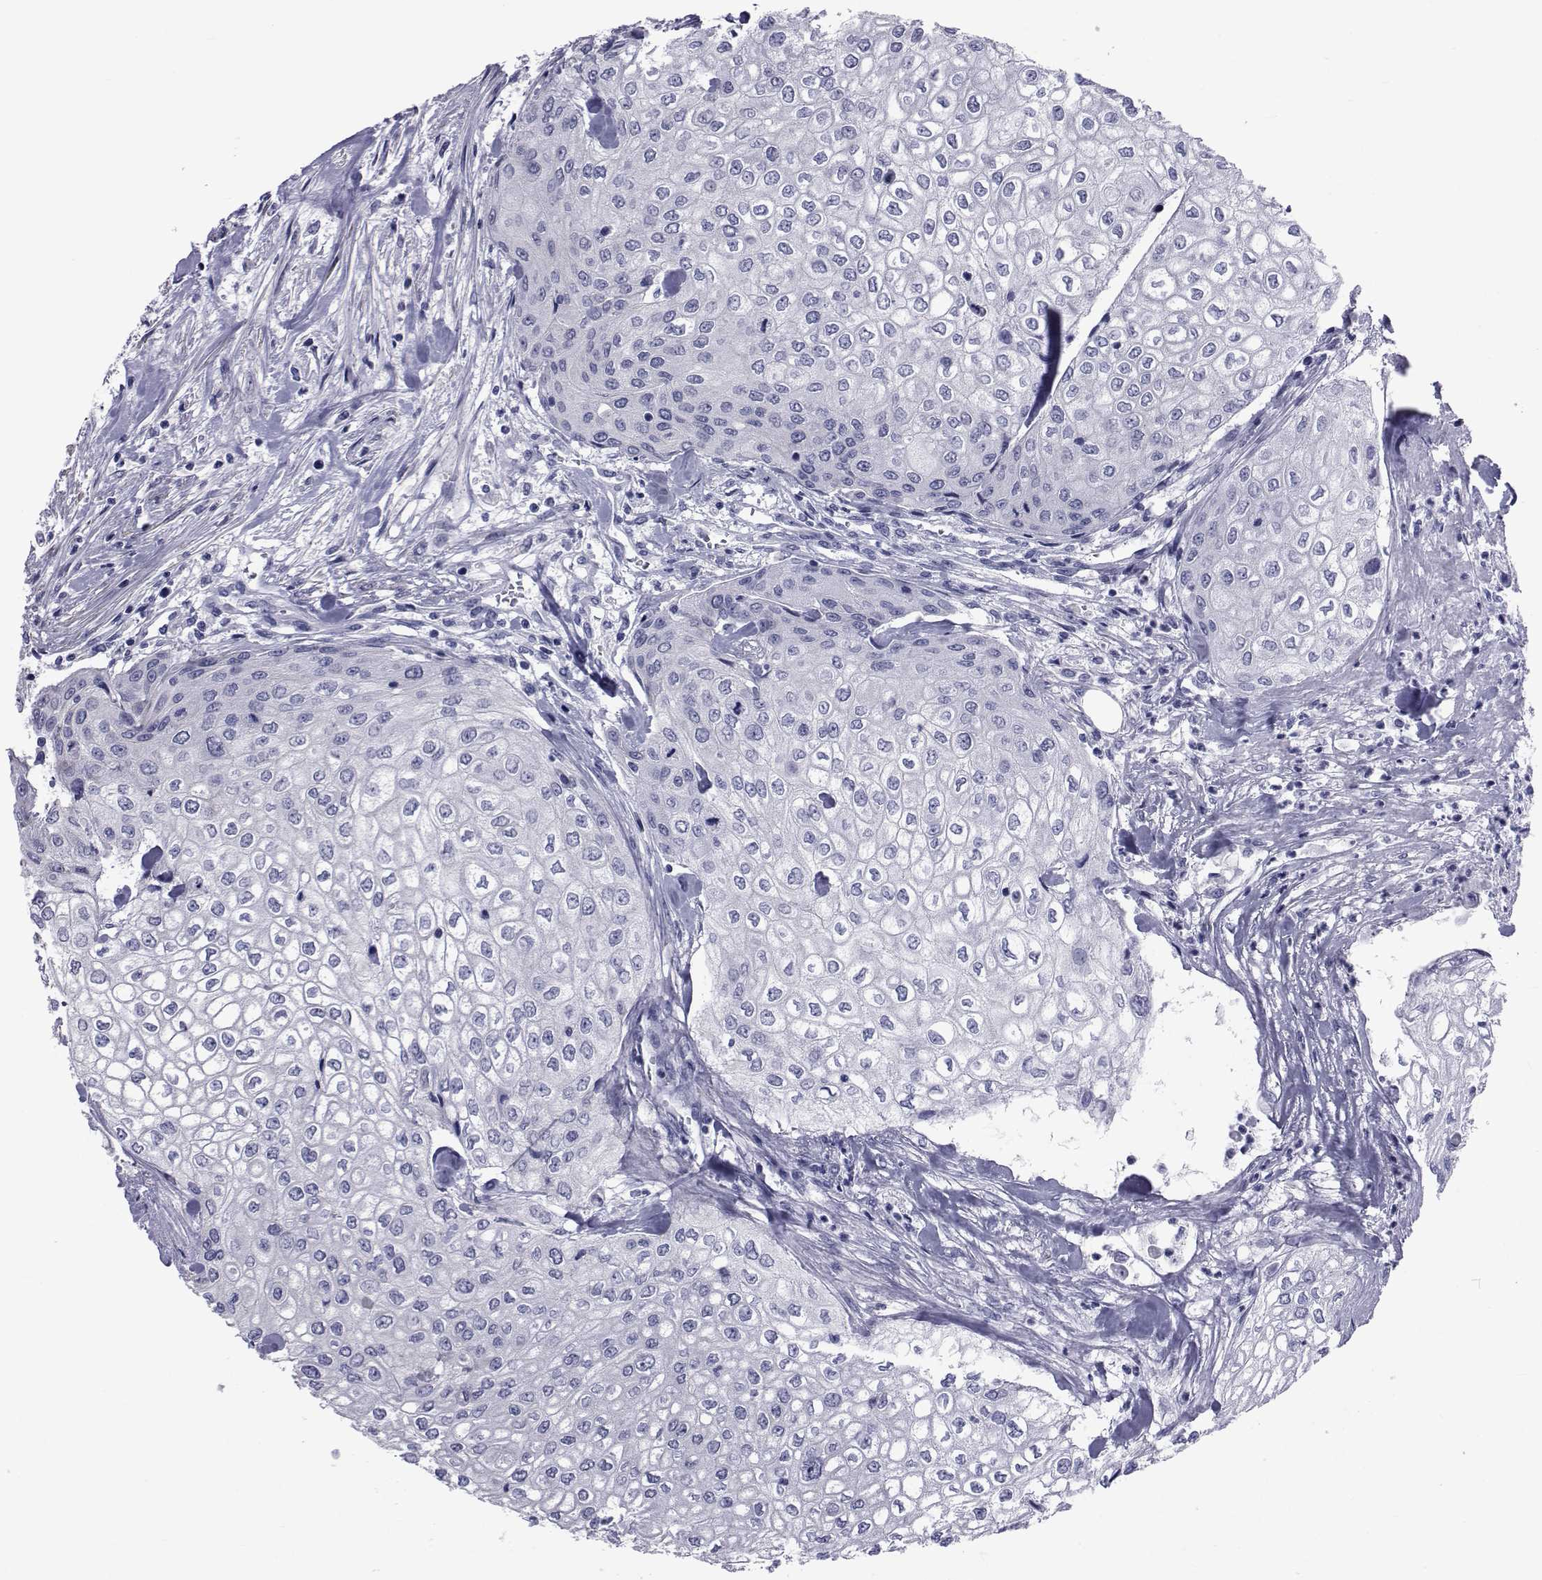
{"staining": {"intensity": "negative", "quantity": "none", "location": "none"}, "tissue": "urothelial cancer", "cell_type": "Tumor cells", "image_type": "cancer", "snomed": [{"axis": "morphology", "description": "Urothelial carcinoma, High grade"}, {"axis": "topography", "description": "Urinary bladder"}], "caption": "Immunohistochemistry micrograph of neoplastic tissue: human urothelial carcinoma (high-grade) stained with DAB (3,3'-diaminobenzidine) shows no significant protein expression in tumor cells.", "gene": "GKAP1", "patient": {"sex": "male", "age": 62}}